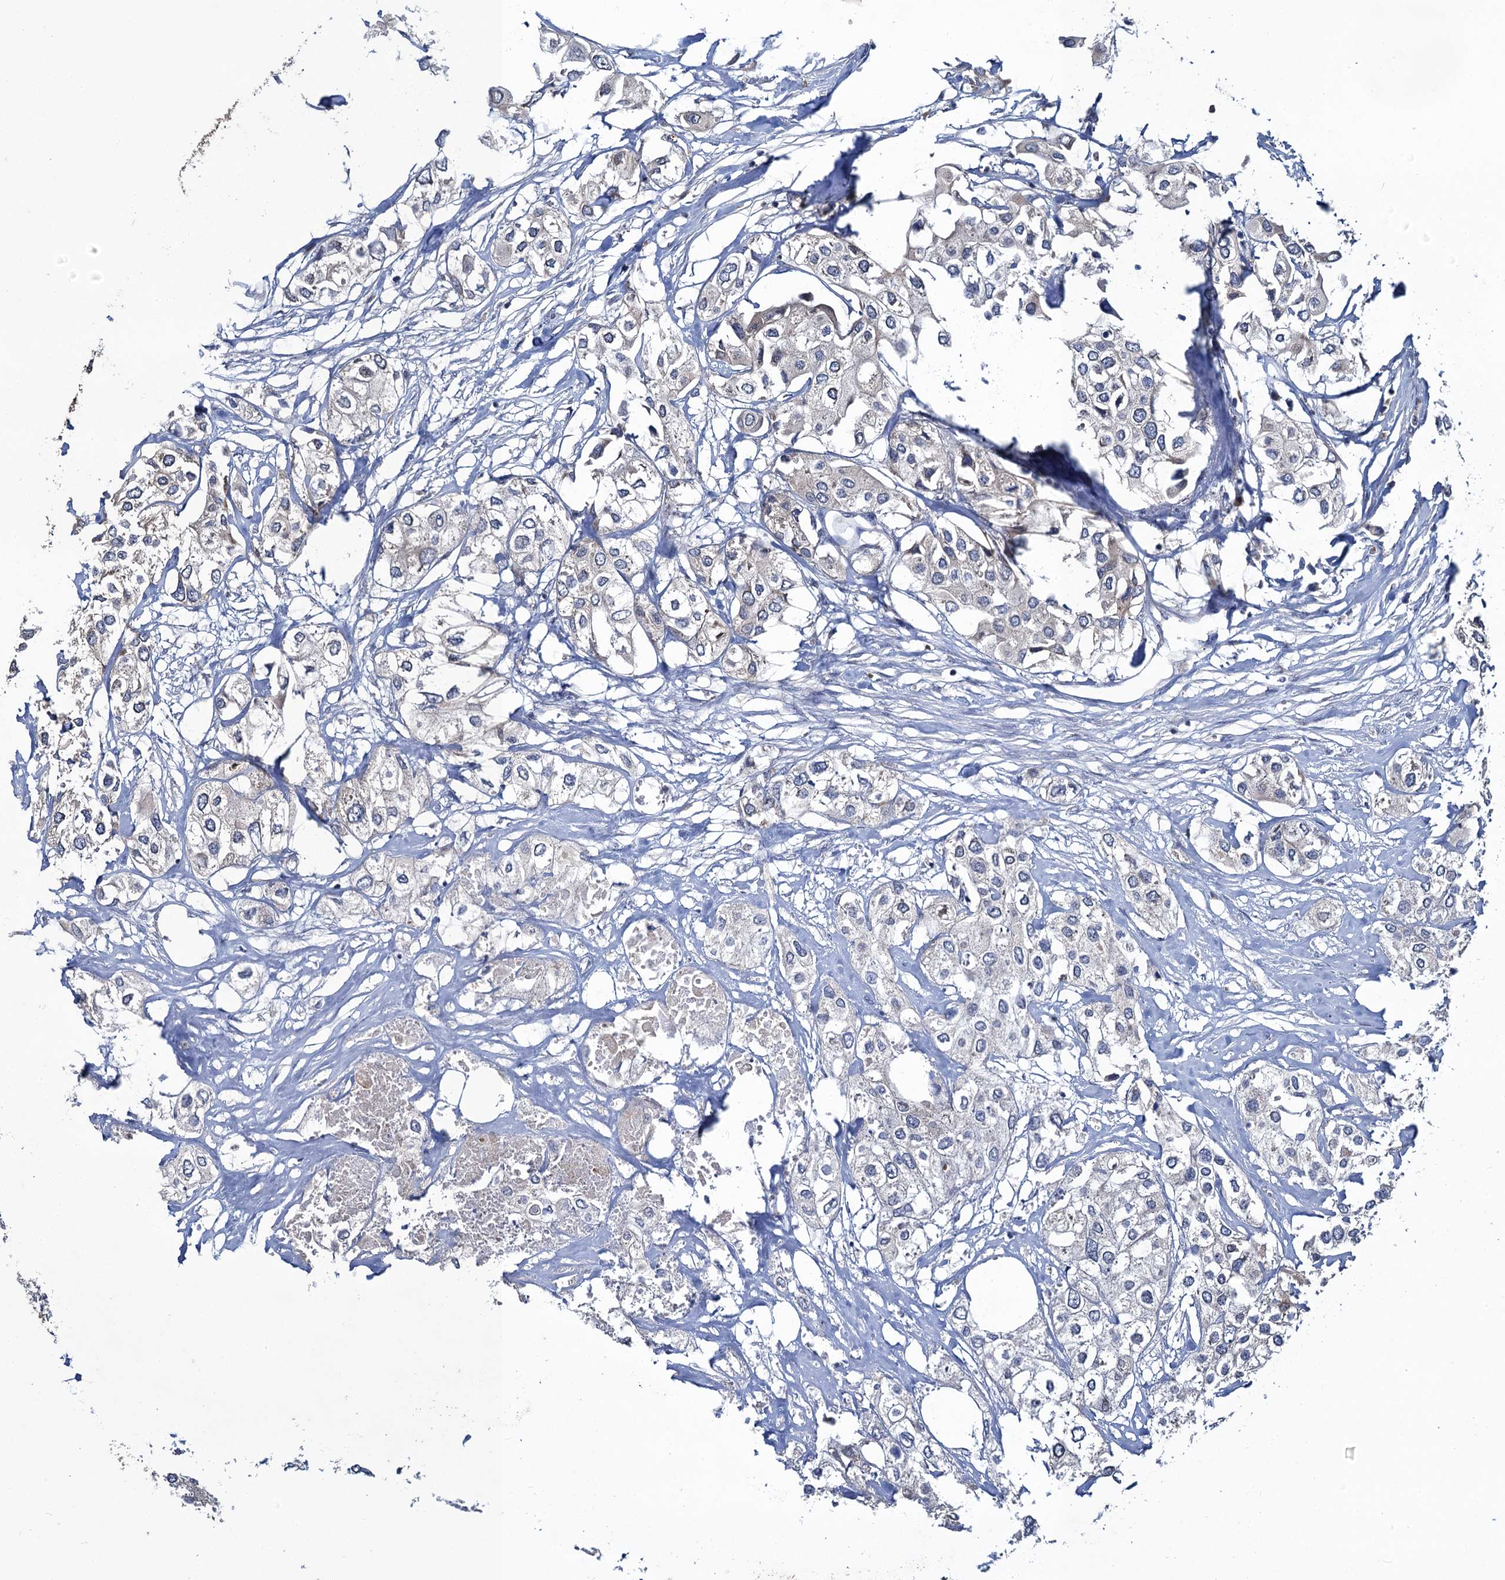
{"staining": {"intensity": "negative", "quantity": "none", "location": "none"}, "tissue": "urothelial cancer", "cell_type": "Tumor cells", "image_type": "cancer", "snomed": [{"axis": "morphology", "description": "Urothelial carcinoma, High grade"}, {"axis": "topography", "description": "Urinary bladder"}], "caption": "DAB (3,3'-diaminobenzidine) immunohistochemical staining of human urothelial cancer shows no significant staining in tumor cells.", "gene": "SNAP29", "patient": {"sex": "male", "age": 64}}